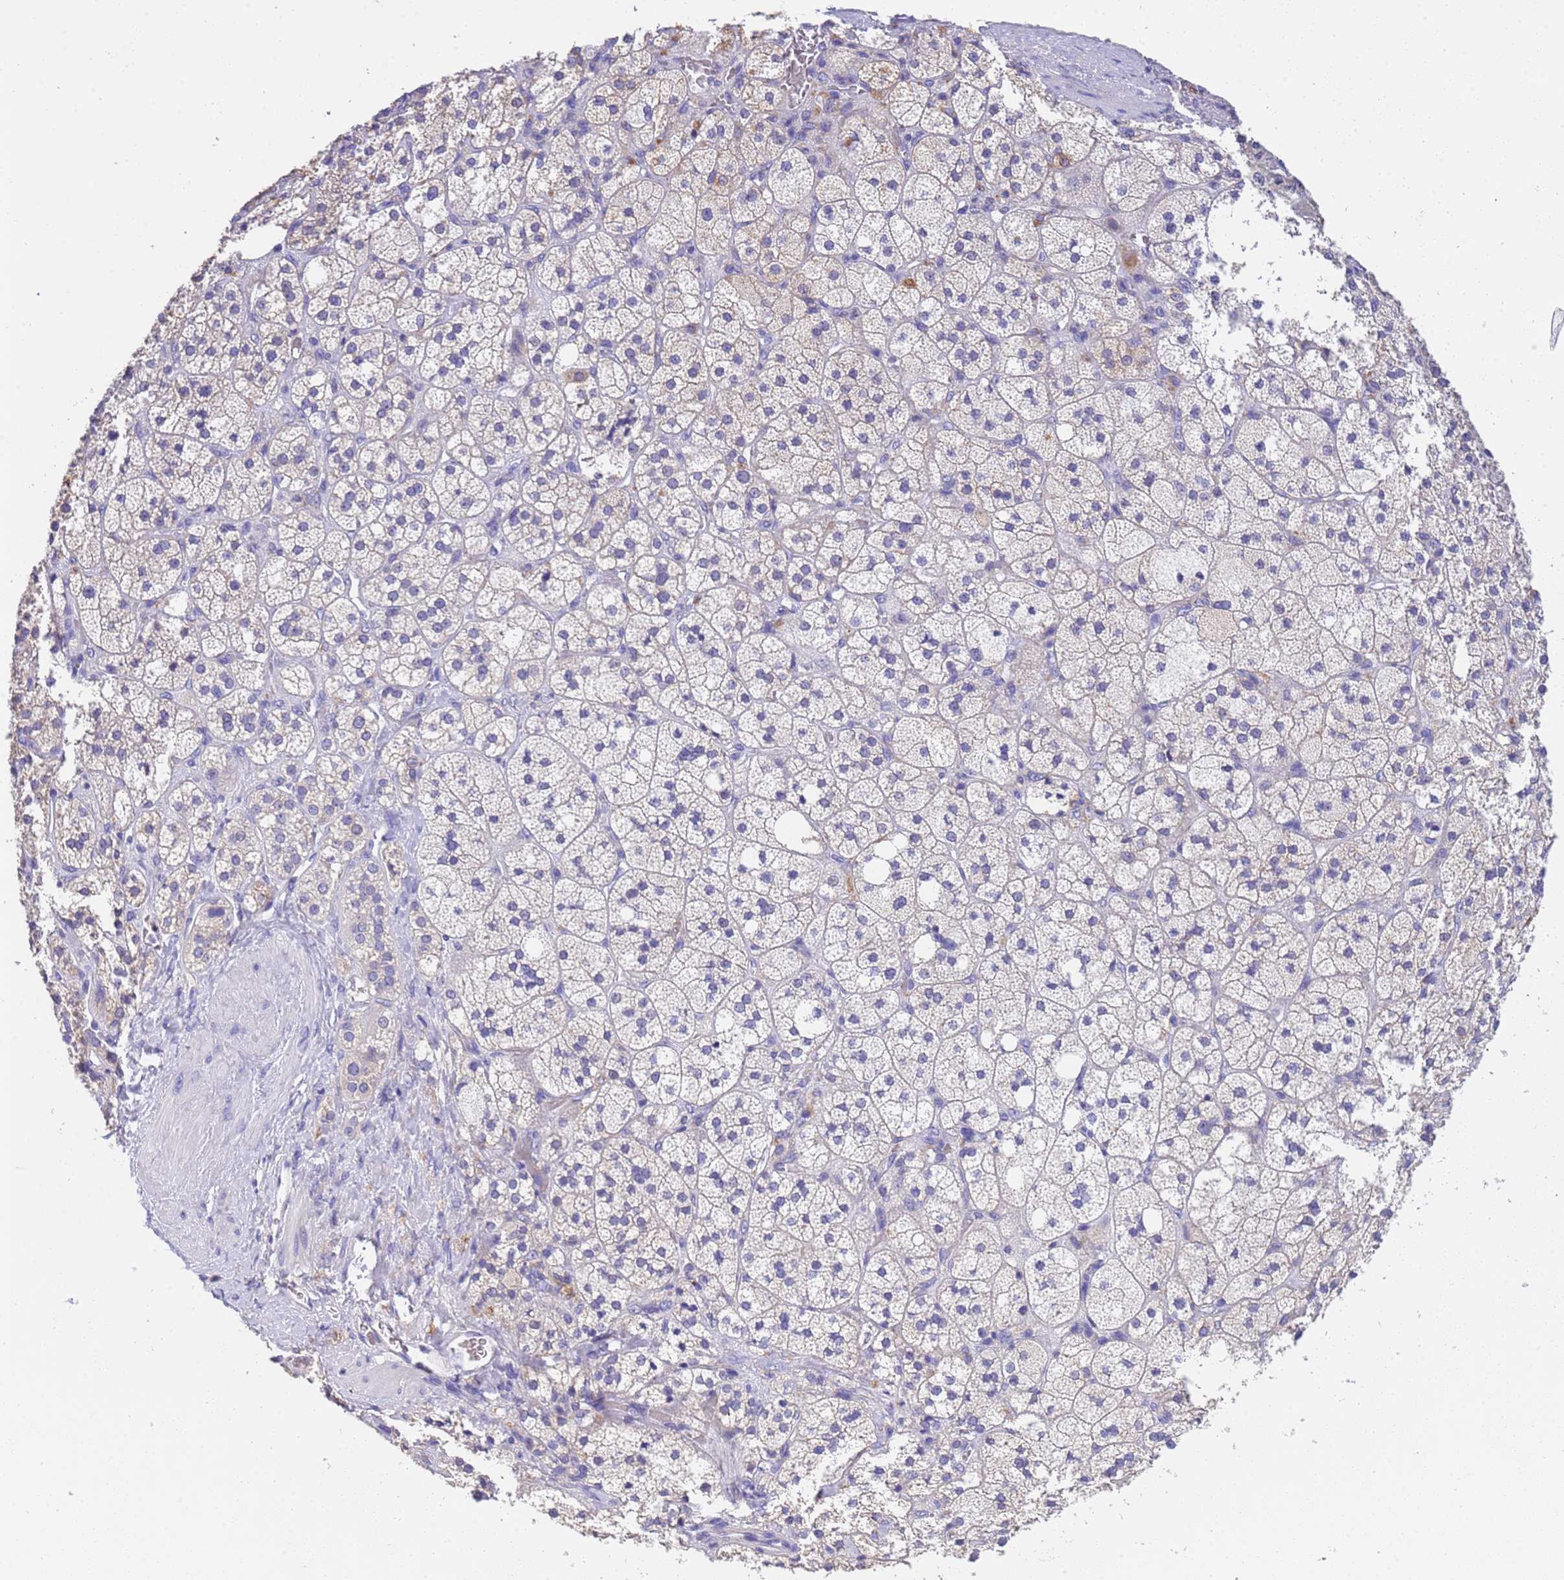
{"staining": {"intensity": "negative", "quantity": "none", "location": "none"}, "tissue": "adrenal gland", "cell_type": "Glandular cells", "image_type": "normal", "snomed": [{"axis": "morphology", "description": "Normal tissue, NOS"}, {"axis": "topography", "description": "Adrenal gland"}], "caption": "Benign adrenal gland was stained to show a protein in brown. There is no significant positivity in glandular cells.", "gene": "SLC24A3", "patient": {"sex": "male", "age": 61}}